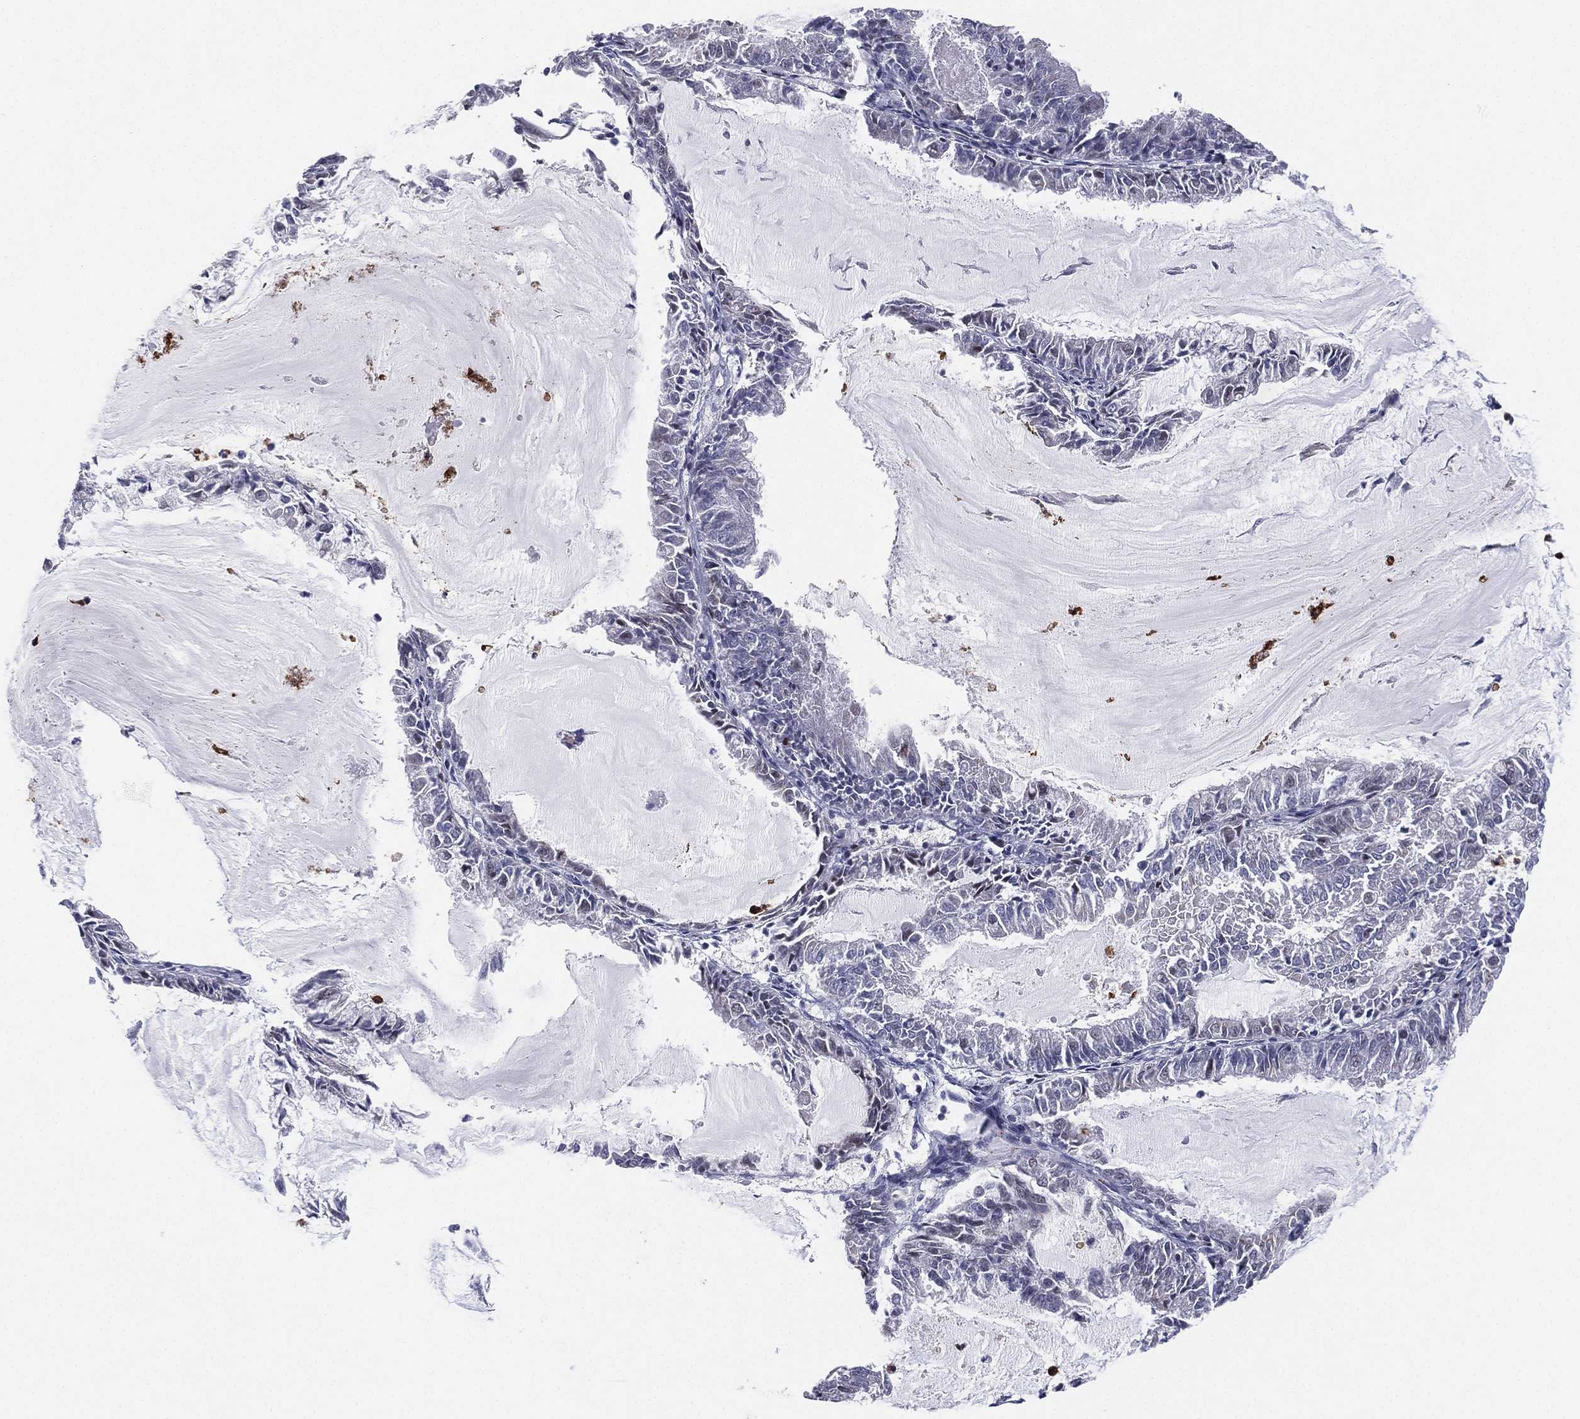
{"staining": {"intensity": "negative", "quantity": "none", "location": "none"}, "tissue": "endometrial cancer", "cell_type": "Tumor cells", "image_type": "cancer", "snomed": [{"axis": "morphology", "description": "Adenocarcinoma, NOS"}, {"axis": "topography", "description": "Endometrium"}], "caption": "IHC of endometrial adenocarcinoma shows no staining in tumor cells.", "gene": "CD177", "patient": {"sex": "female", "age": 57}}